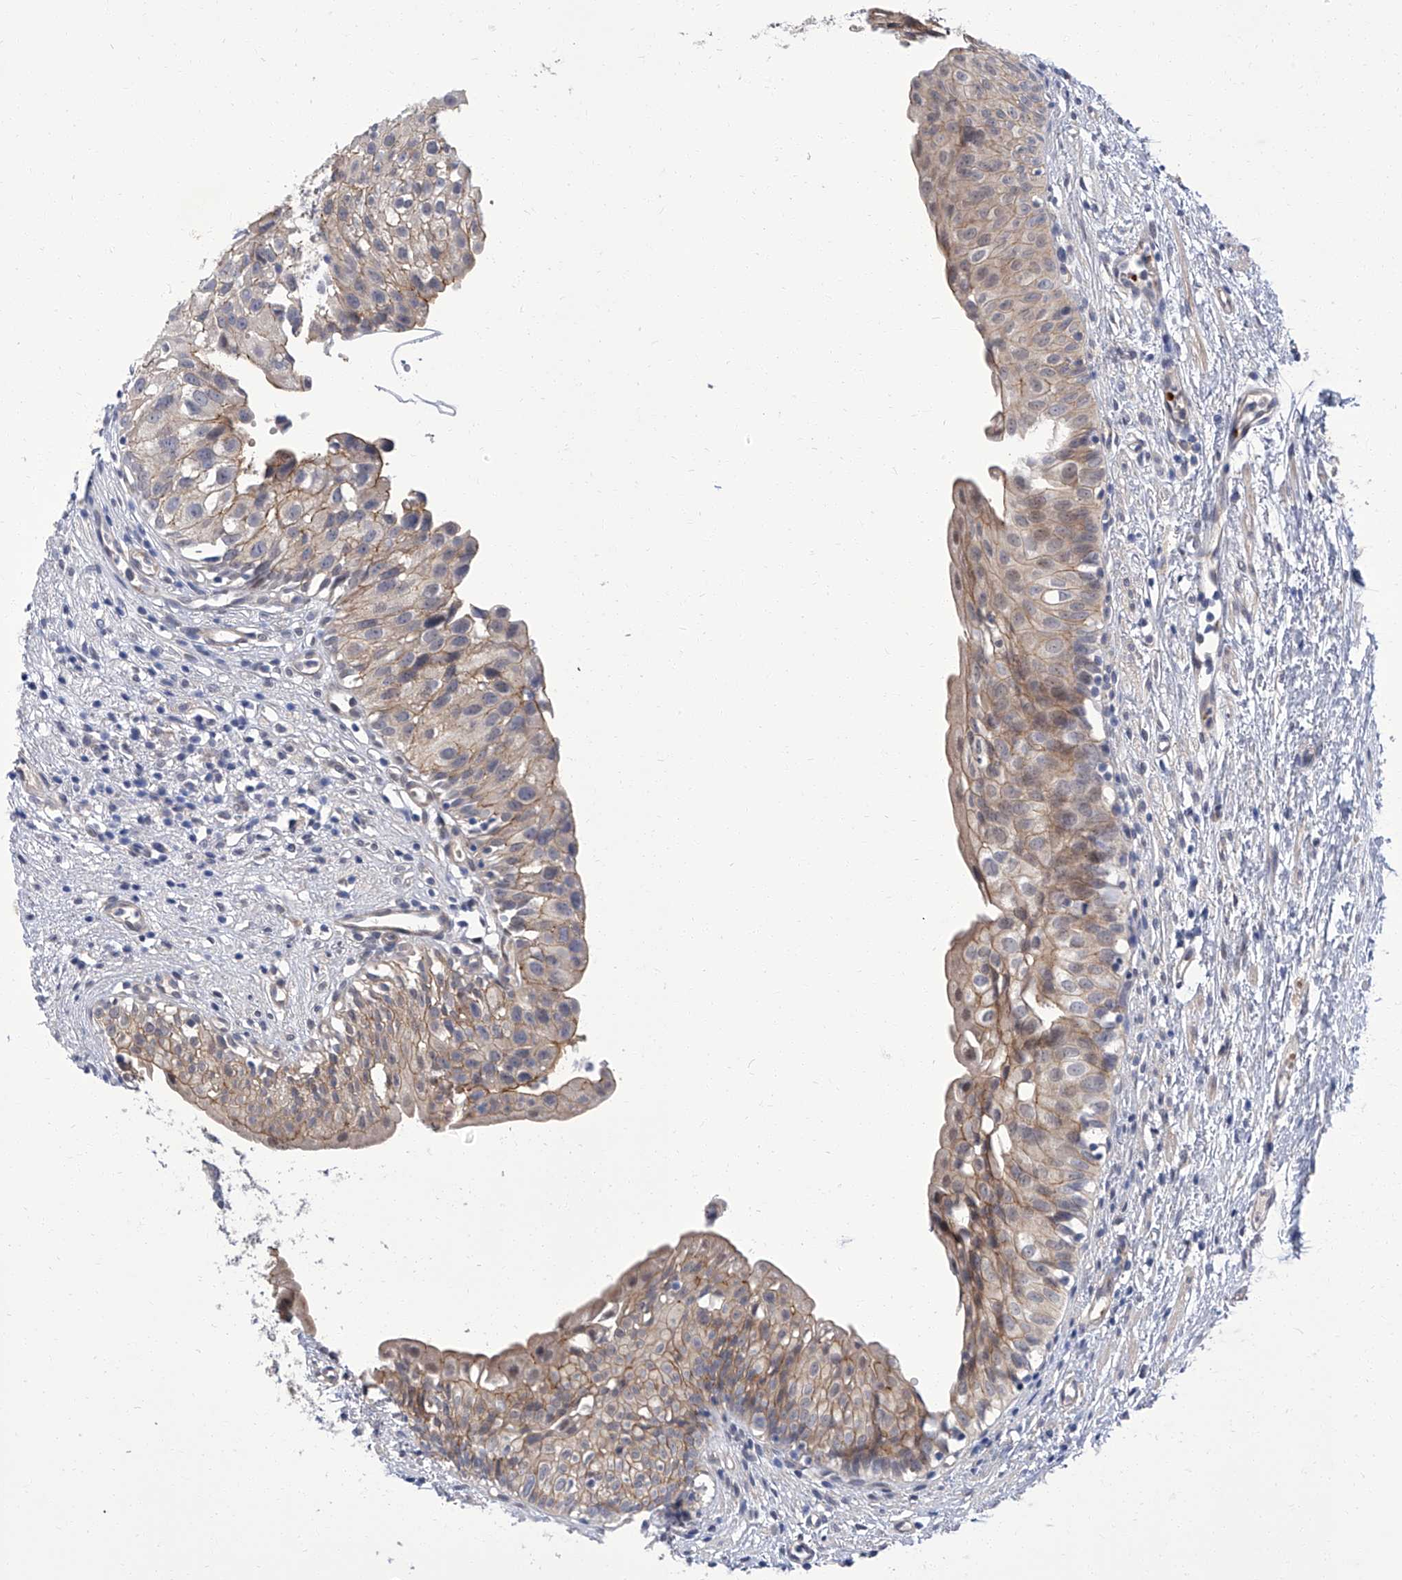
{"staining": {"intensity": "moderate", "quantity": "25%-75%", "location": "cytoplasmic/membranous"}, "tissue": "urinary bladder", "cell_type": "Urothelial cells", "image_type": "normal", "snomed": [{"axis": "morphology", "description": "Normal tissue, NOS"}, {"axis": "topography", "description": "Urinary bladder"}], "caption": "High-magnification brightfield microscopy of benign urinary bladder stained with DAB (3,3'-diaminobenzidine) (brown) and counterstained with hematoxylin (blue). urothelial cells exhibit moderate cytoplasmic/membranous positivity is seen in about25%-75% of cells. (Stains: DAB in brown, nuclei in blue, Microscopy: brightfield microscopy at high magnification).", "gene": "PARD3", "patient": {"sex": "male", "age": 51}}